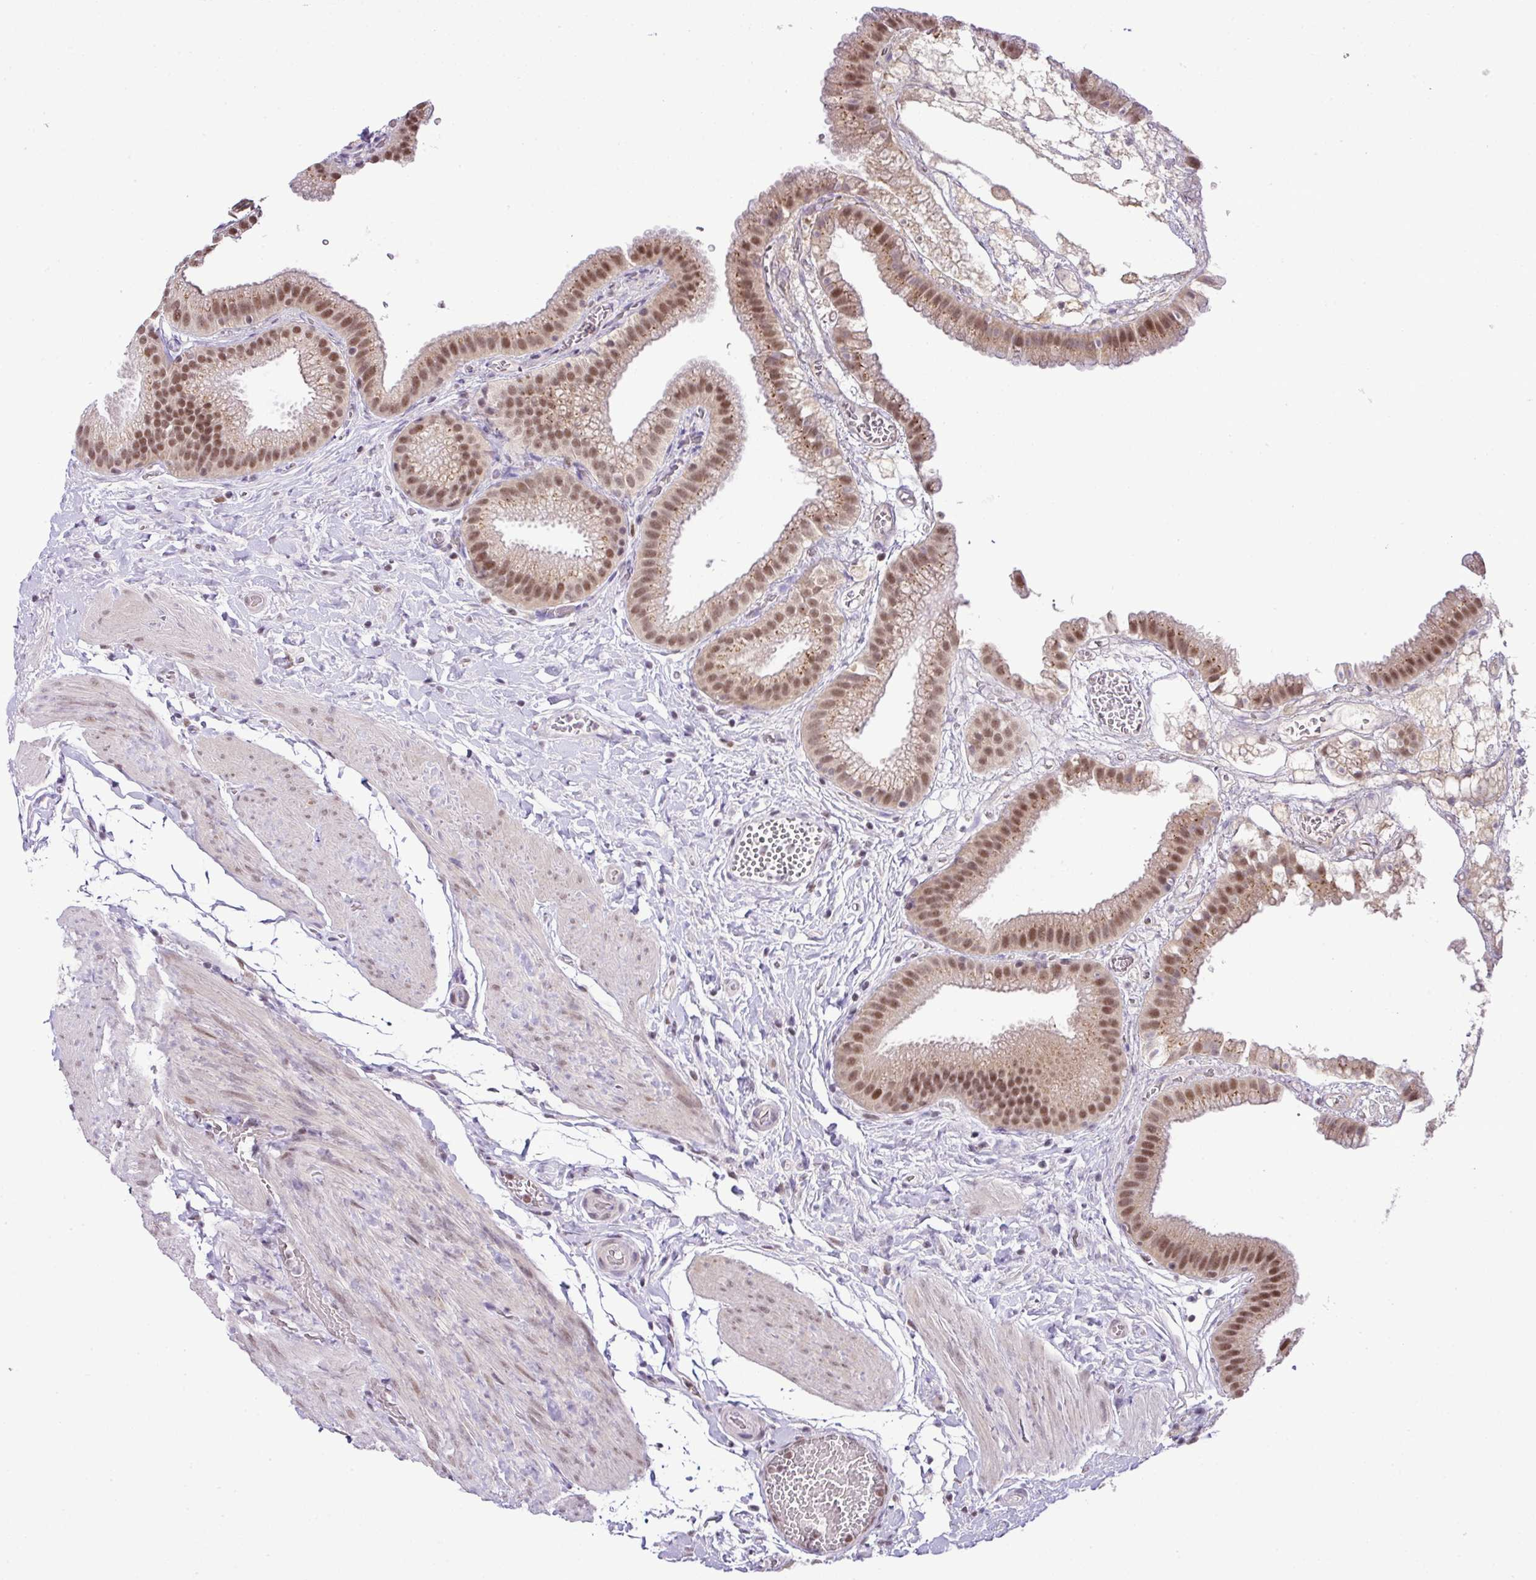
{"staining": {"intensity": "moderate", "quantity": ">75%", "location": "nuclear"}, "tissue": "gallbladder", "cell_type": "Glandular cells", "image_type": "normal", "snomed": [{"axis": "morphology", "description": "Normal tissue, NOS"}, {"axis": "topography", "description": "Gallbladder"}], "caption": "This is an image of immunohistochemistry (IHC) staining of benign gallbladder, which shows moderate expression in the nuclear of glandular cells.", "gene": "PGAP4", "patient": {"sex": "female", "age": 63}}